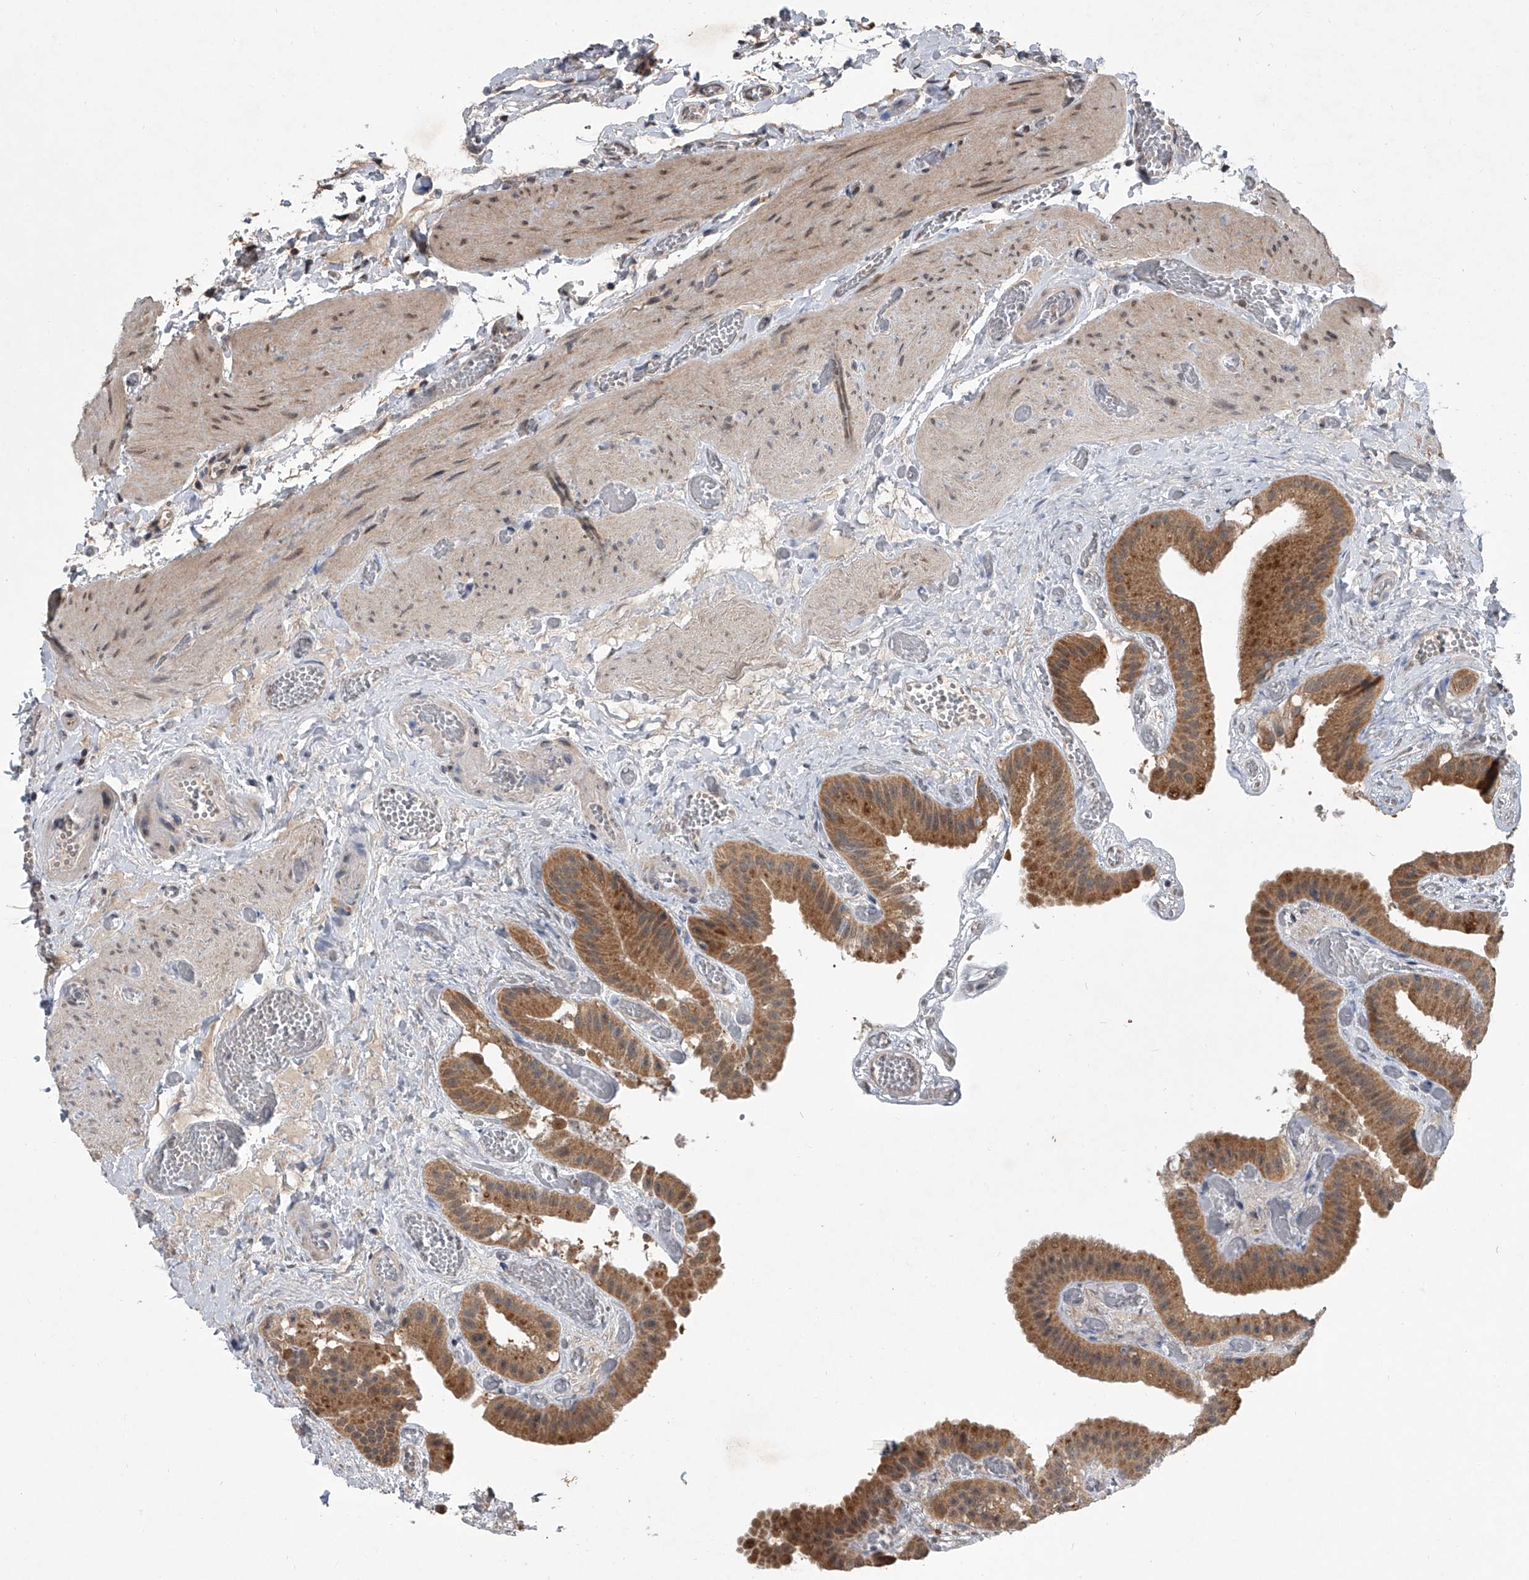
{"staining": {"intensity": "moderate", "quantity": ">75%", "location": "cytoplasmic/membranous"}, "tissue": "gallbladder", "cell_type": "Glandular cells", "image_type": "normal", "snomed": [{"axis": "morphology", "description": "Normal tissue, NOS"}, {"axis": "topography", "description": "Gallbladder"}], "caption": "IHC staining of normal gallbladder, which exhibits medium levels of moderate cytoplasmic/membranous staining in approximately >75% of glandular cells indicating moderate cytoplasmic/membranous protein positivity. The staining was performed using DAB (brown) for protein detection and nuclei were counterstained in hematoxylin (blue).", "gene": "GEMIN8", "patient": {"sex": "female", "age": 64}}